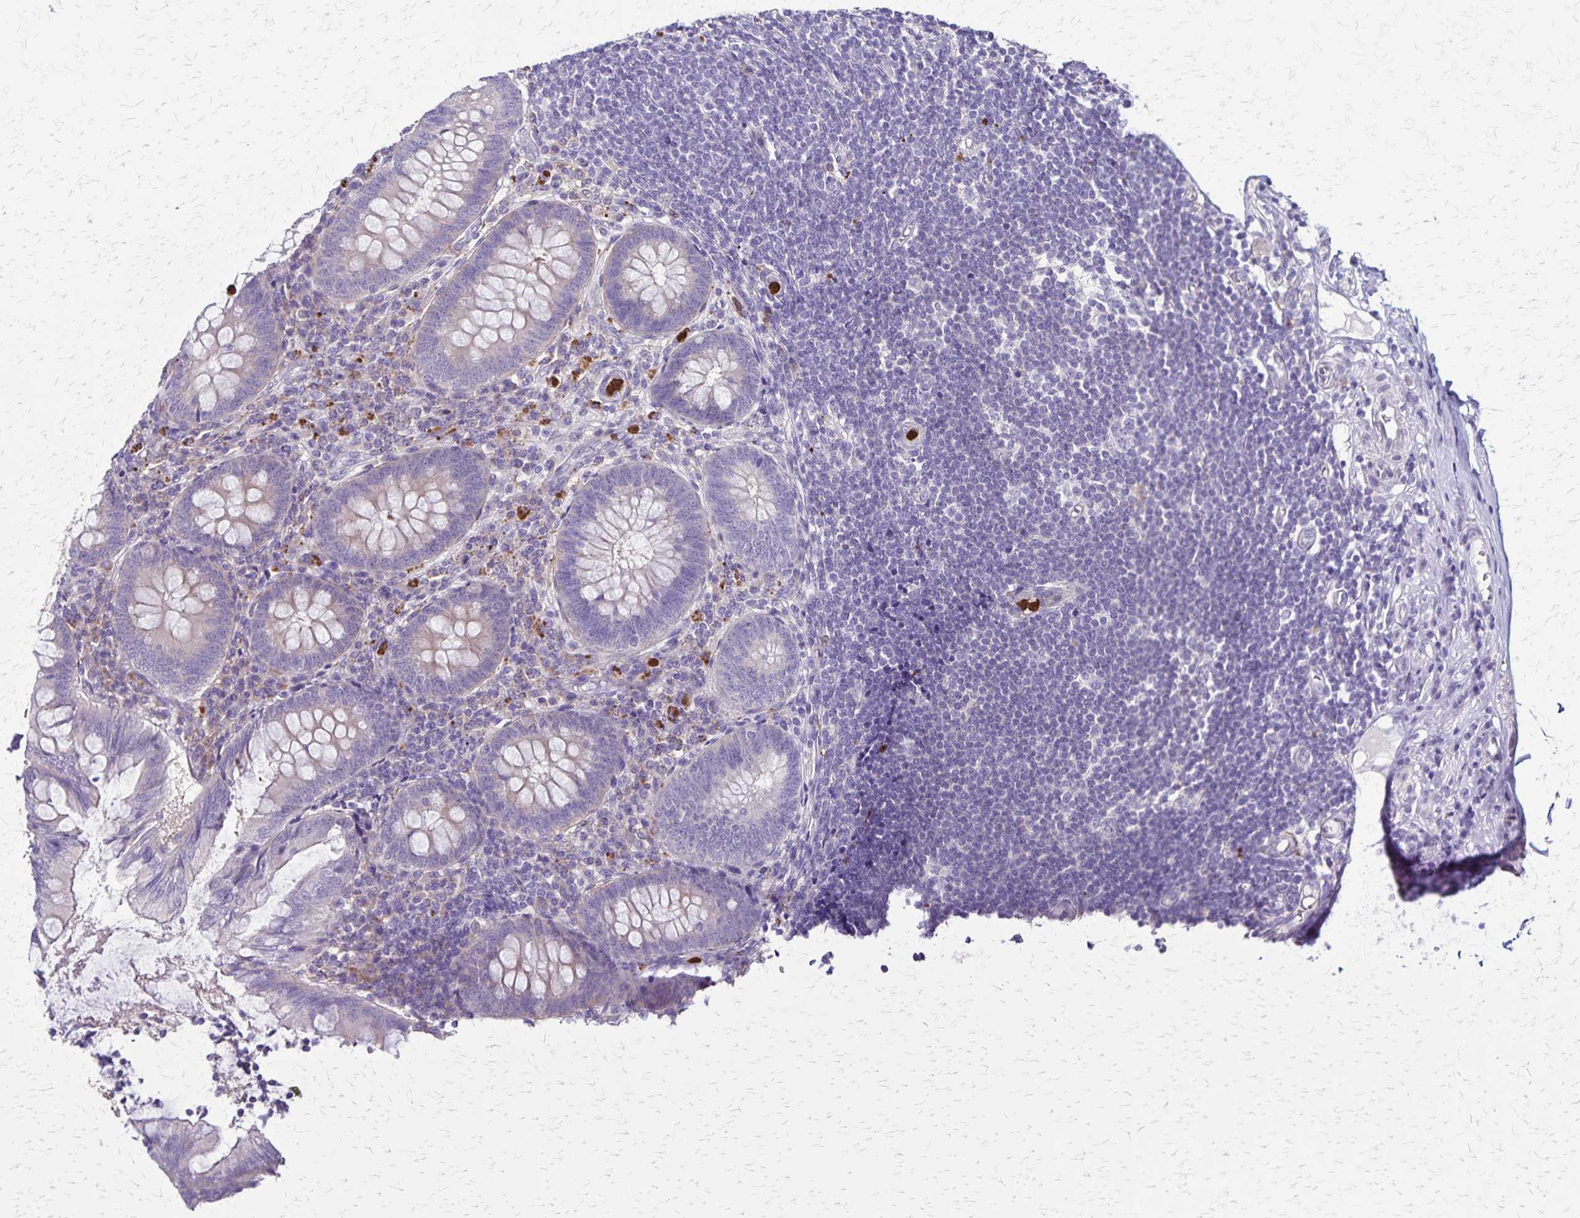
{"staining": {"intensity": "weak", "quantity": "<25%", "location": "cytoplasmic/membranous"}, "tissue": "appendix", "cell_type": "Glandular cells", "image_type": "normal", "snomed": [{"axis": "morphology", "description": "Normal tissue, NOS"}, {"axis": "topography", "description": "Appendix"}], "caption": "Micrograph shows no protein positivity in glandular cells of unremarkable appendix.", "gene": "ULBP3", "patient": {"sex": "female", "age": 57}}